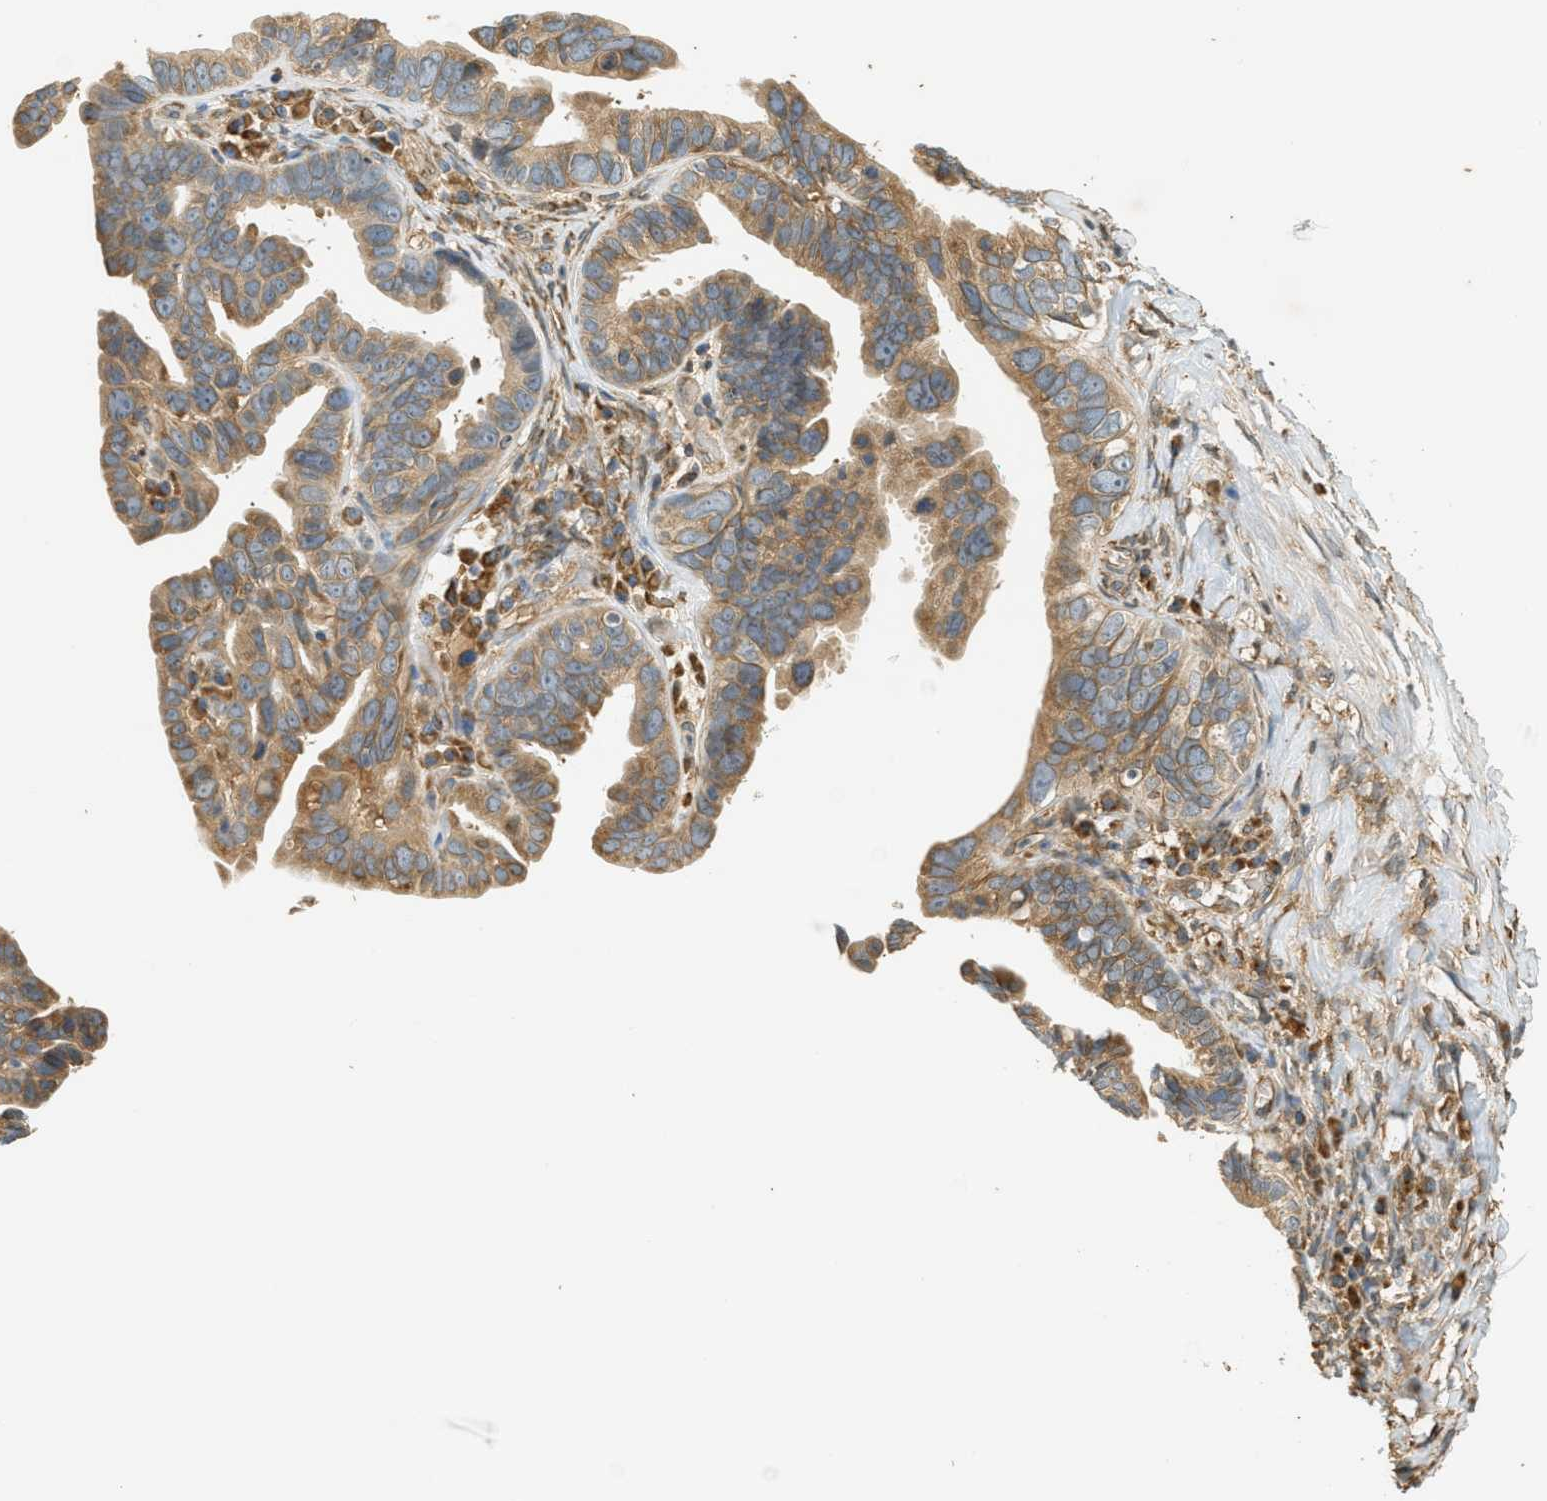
{"staining": {"intensity": "moderate", "quantity": ">75%", "location": "cytoplasmic/membranous"}, "tissue": "ovarian cancer", "cell_type": "Tumor cells", "image_type": "cancer", "snomed": [{"axis": "morphology", "description": "Cystadenocarcinoma, serous, NOS"}, {"axis": "topography", "description": "Ovary"}], "caption": "Approximately >75% of tumor cells in human ovarian cancer (serous cystadenocarcinoma) show moderate cytoplasmic/membranous protein staining as visualized by brown immunohistochemical staining.", "gene": "PDK1", "patient": {"sex": "female", "age": 56}}